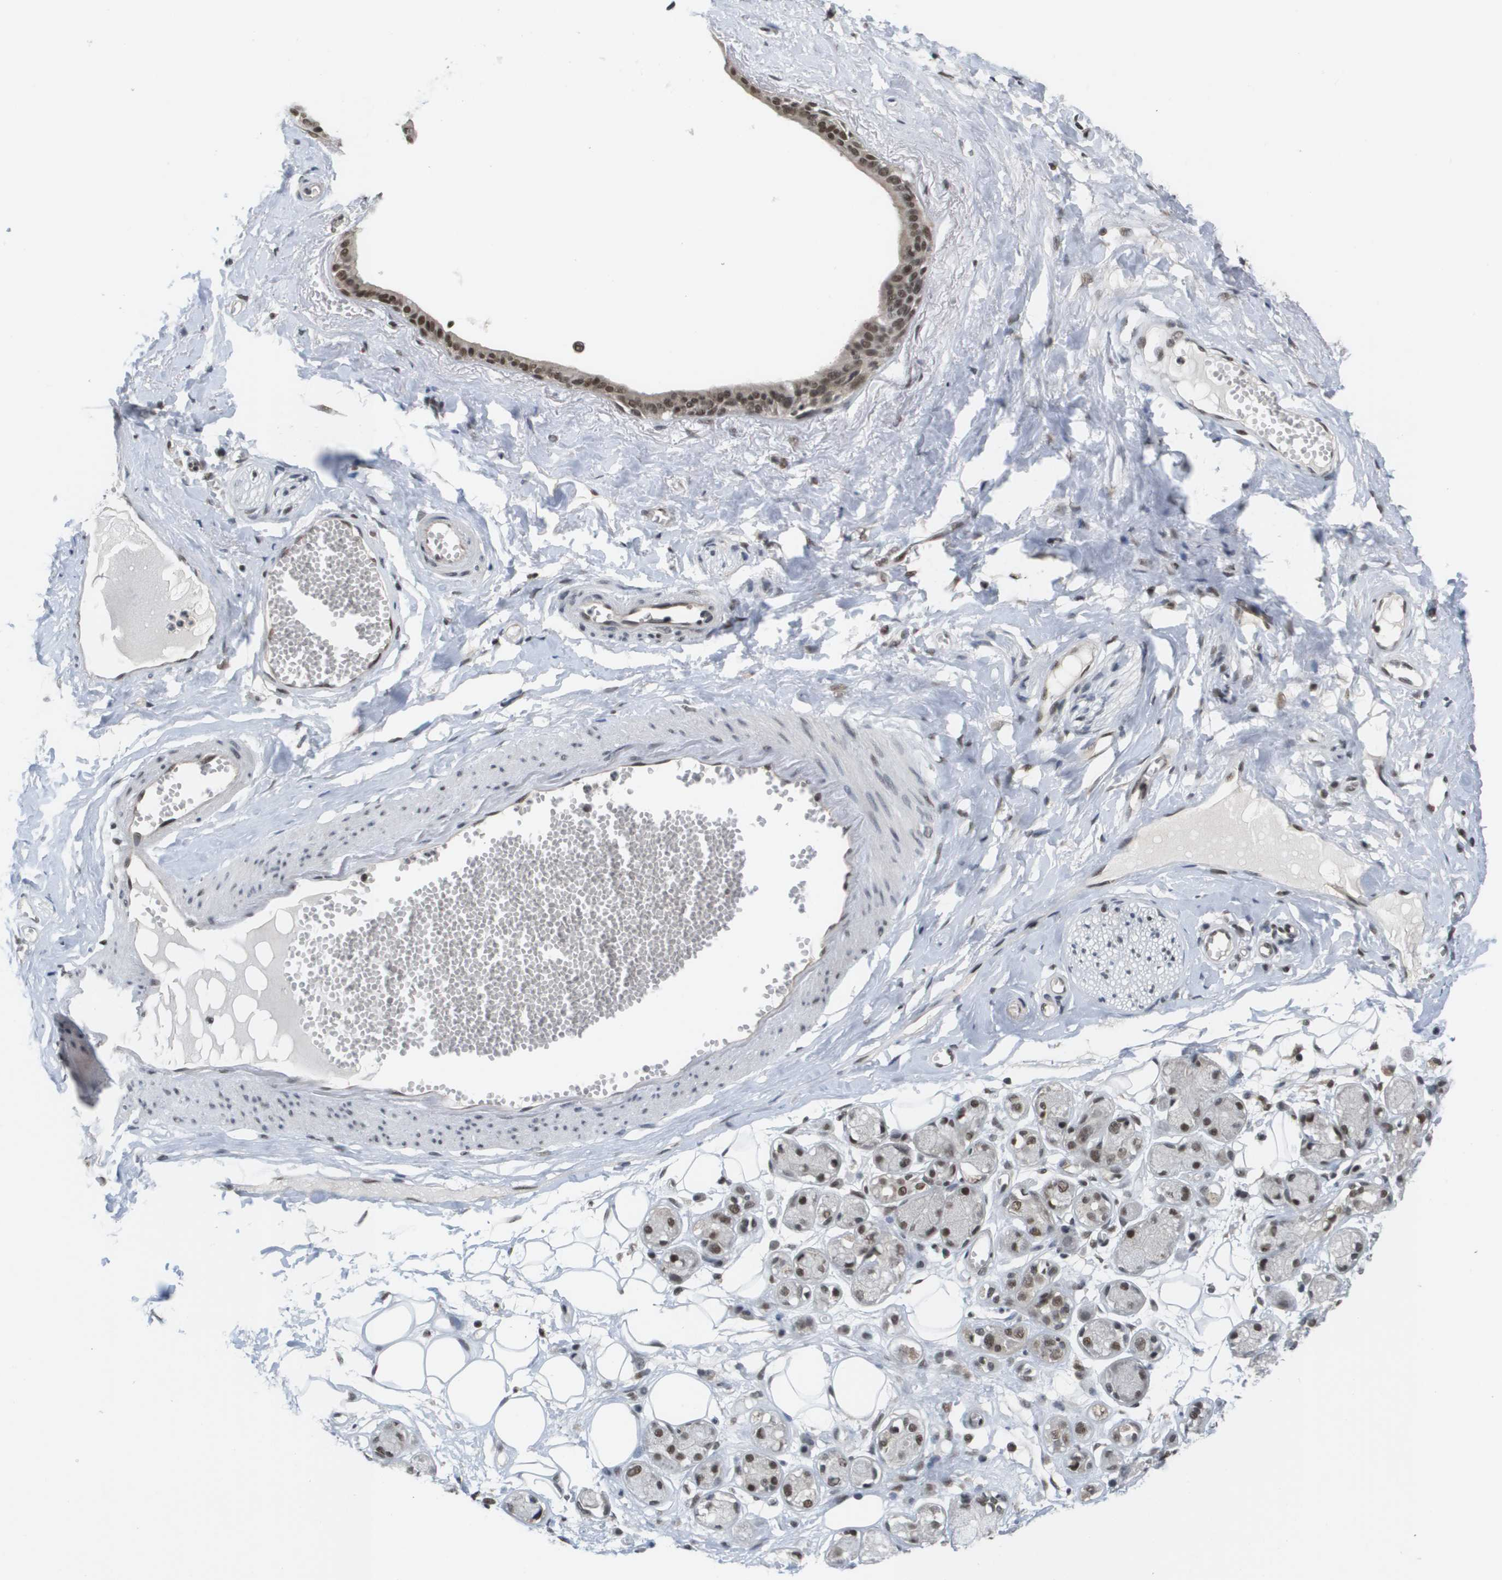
{"staining": {"intensity": "moderate", "quantity": "<25%", "location": "nuclear"}, "tissue": "adipose tissue", "cell_type": "Adipocytes", "image_type": "normal", "snomed": [{"axis": "morphology", "description": "Normal tissue, NOS"}, {"axis": "morphology", "description": "Inflammation, NOS"}, {"axis": "topography", "description": "Salivary gland"}, {"axis": "topography", "description": "Peripheral nerve tissue"}], "caption": "DAB (3,3'-diaminobenzidine) immunohistochemical staining of normal human adipose tissue reveals moderate nuclear protein positivity in about <25% of adipocytes.", "gene": "ISY1", "patient": {"sex": "female", "age": 75}}